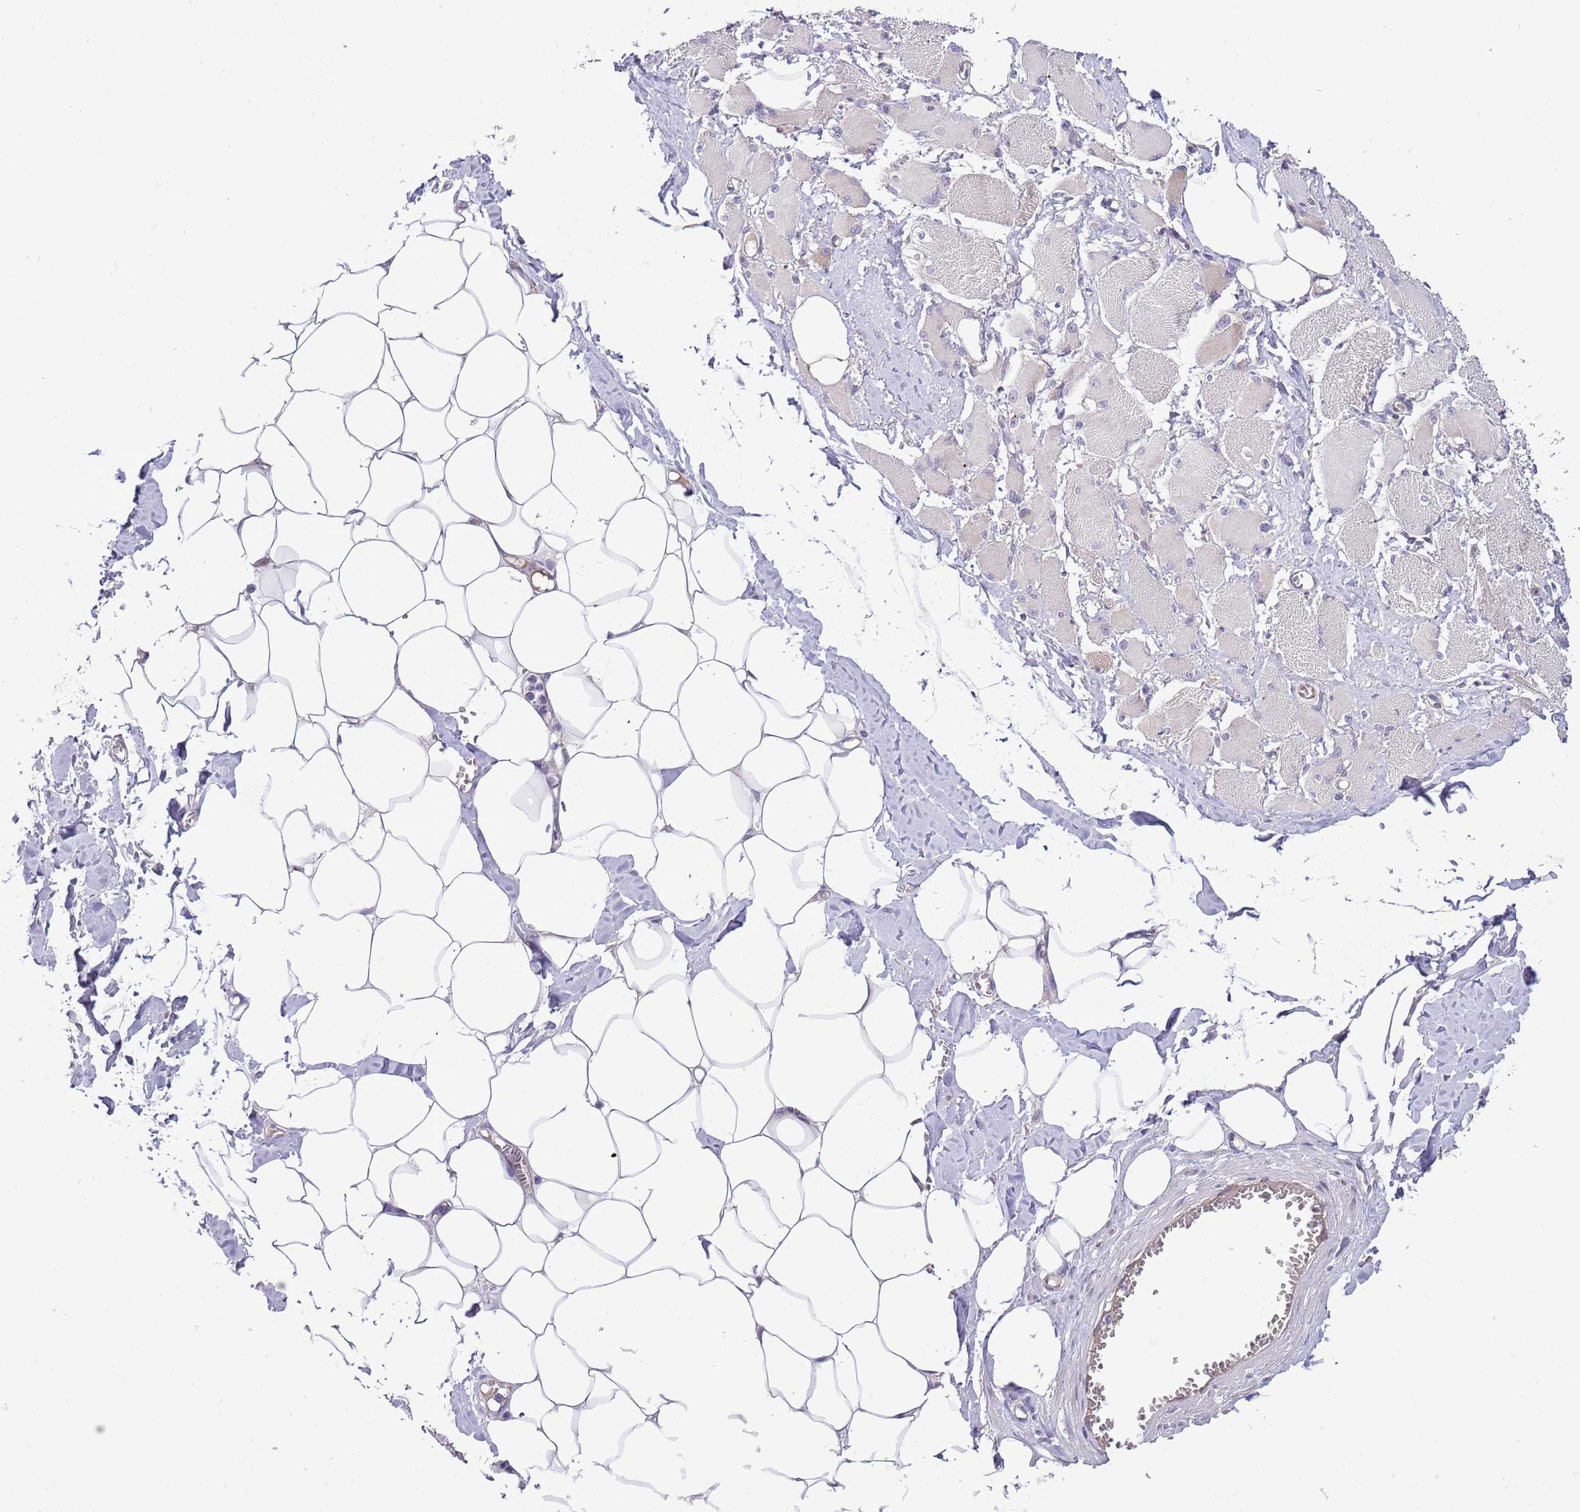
{"staining": {"intensity": "weak", "quantity": "<25%", "location": "cytoplasmic/membranous"}, "tissue": "skeletal muscle", "cell_type": "Myocytes", "image_type": "normal", "snomed": [{"axis": "morphology", "description": "Normal tissue, NOS"}, {"axis": "morphology", "description": "Basal cell carcinoma"}, {"axis": "topography", "description": "Skeletal muscle"}], "caption": "An image of skeletal muscle stained for a protein demonstrates no brown staining in myocytes. The staining is performed using DAB (3,3'-diaminobenzidine) brown chromogen with nuclei counter-stained in using hematoxylin.", "gene": "FBRSL1", "patient": {"sex": "female", "age": 64}}